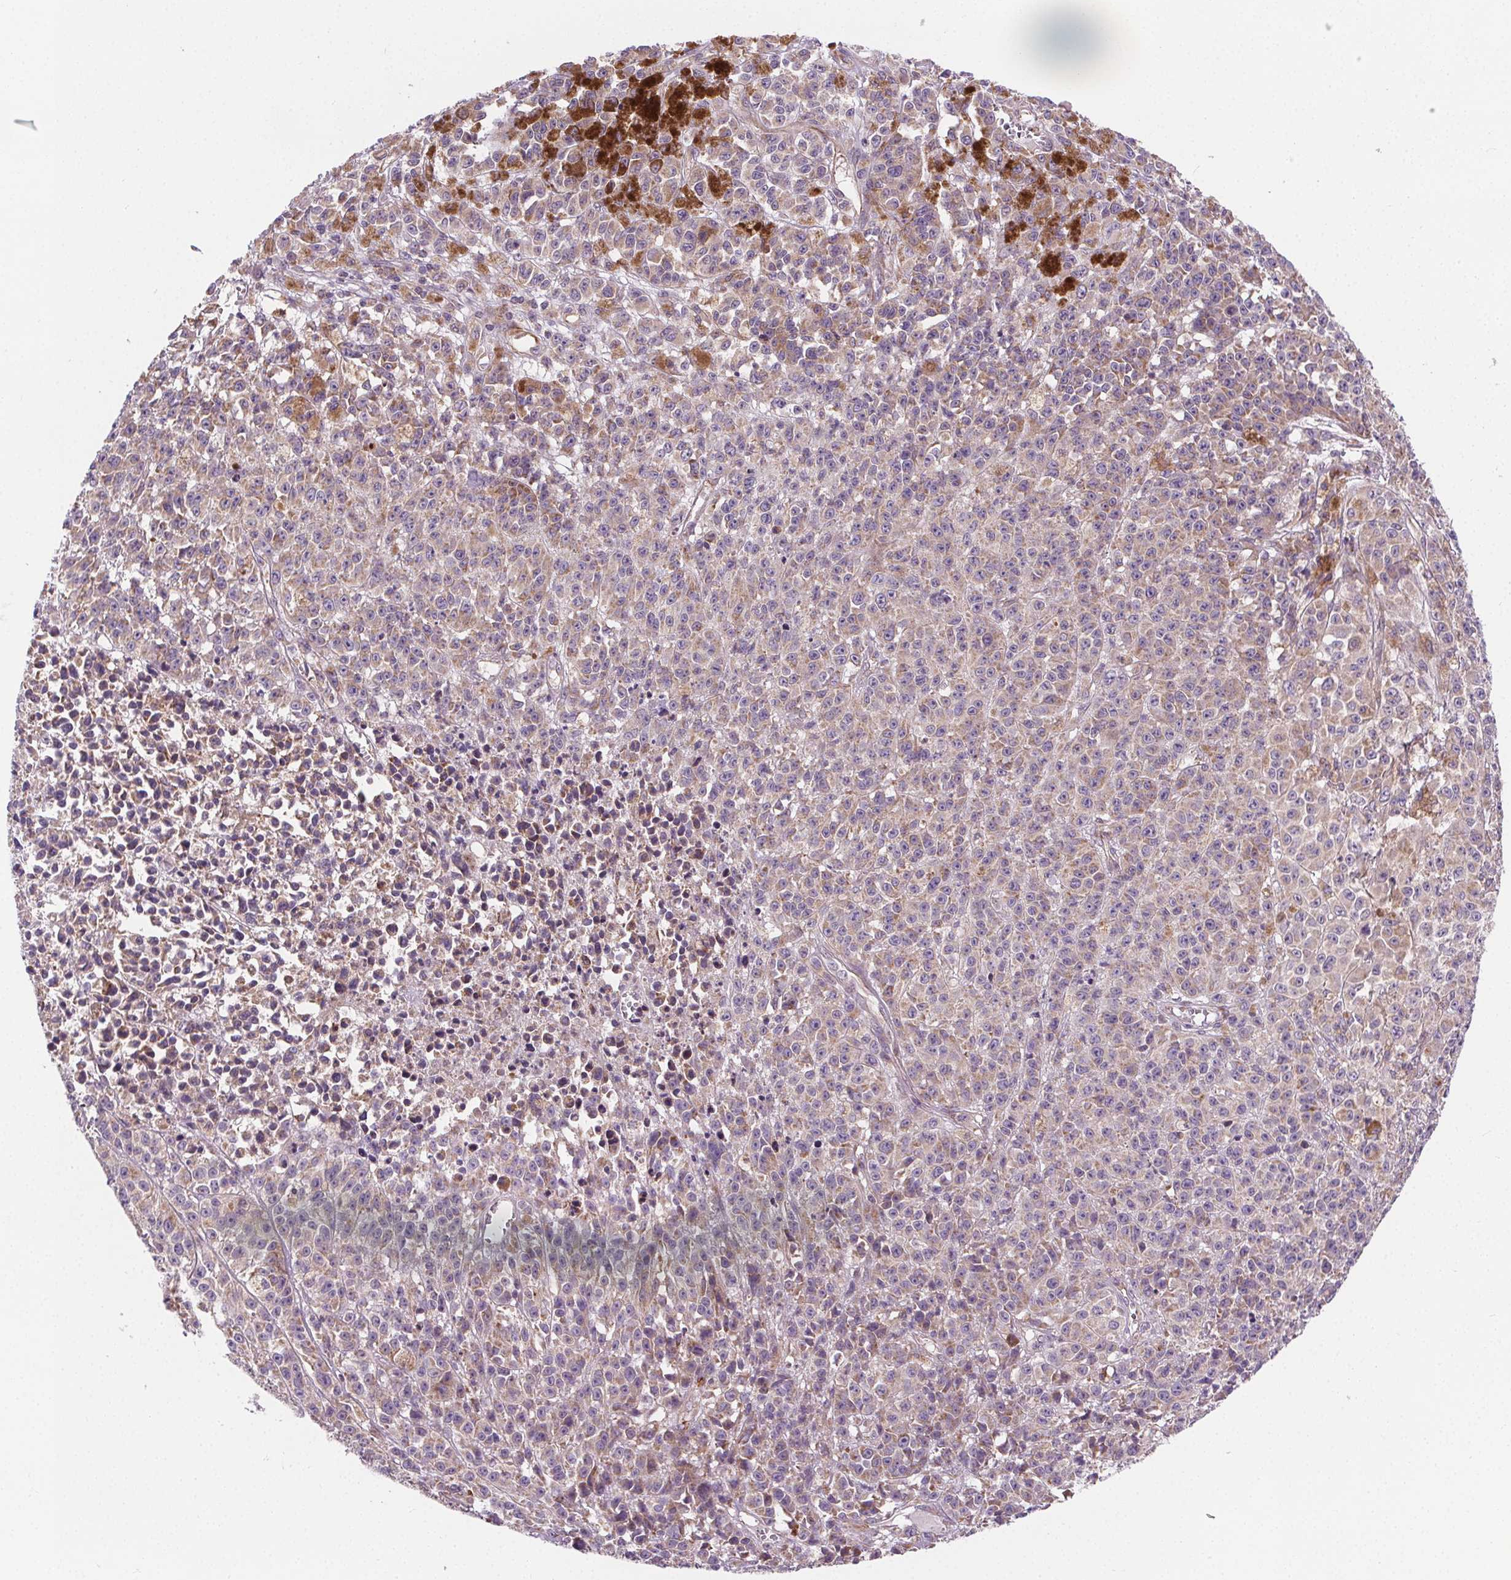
{"staining": {"intensity": "strong", "quantity": "<25%", "location": "cytoplasmic/membranous"}, "tissue": "melanoma", "cell_type": "Tumor cells", "image_type": "cancer", "snomed": [{"axis": "morphology", "description": "Malignant melanoma, NOS"}, {"axis": "topography", "description": "Skin"}], "caption": "Immunohistochemistry (DAB (3,3'-diaminobenzidine)) staining of malignant melanoma shows strong cytoplasmic/membranous protein expression in about <25% of tumor cells.", "gene": "GOLT1B", "patient": {"sex": "female", "age": 58}}